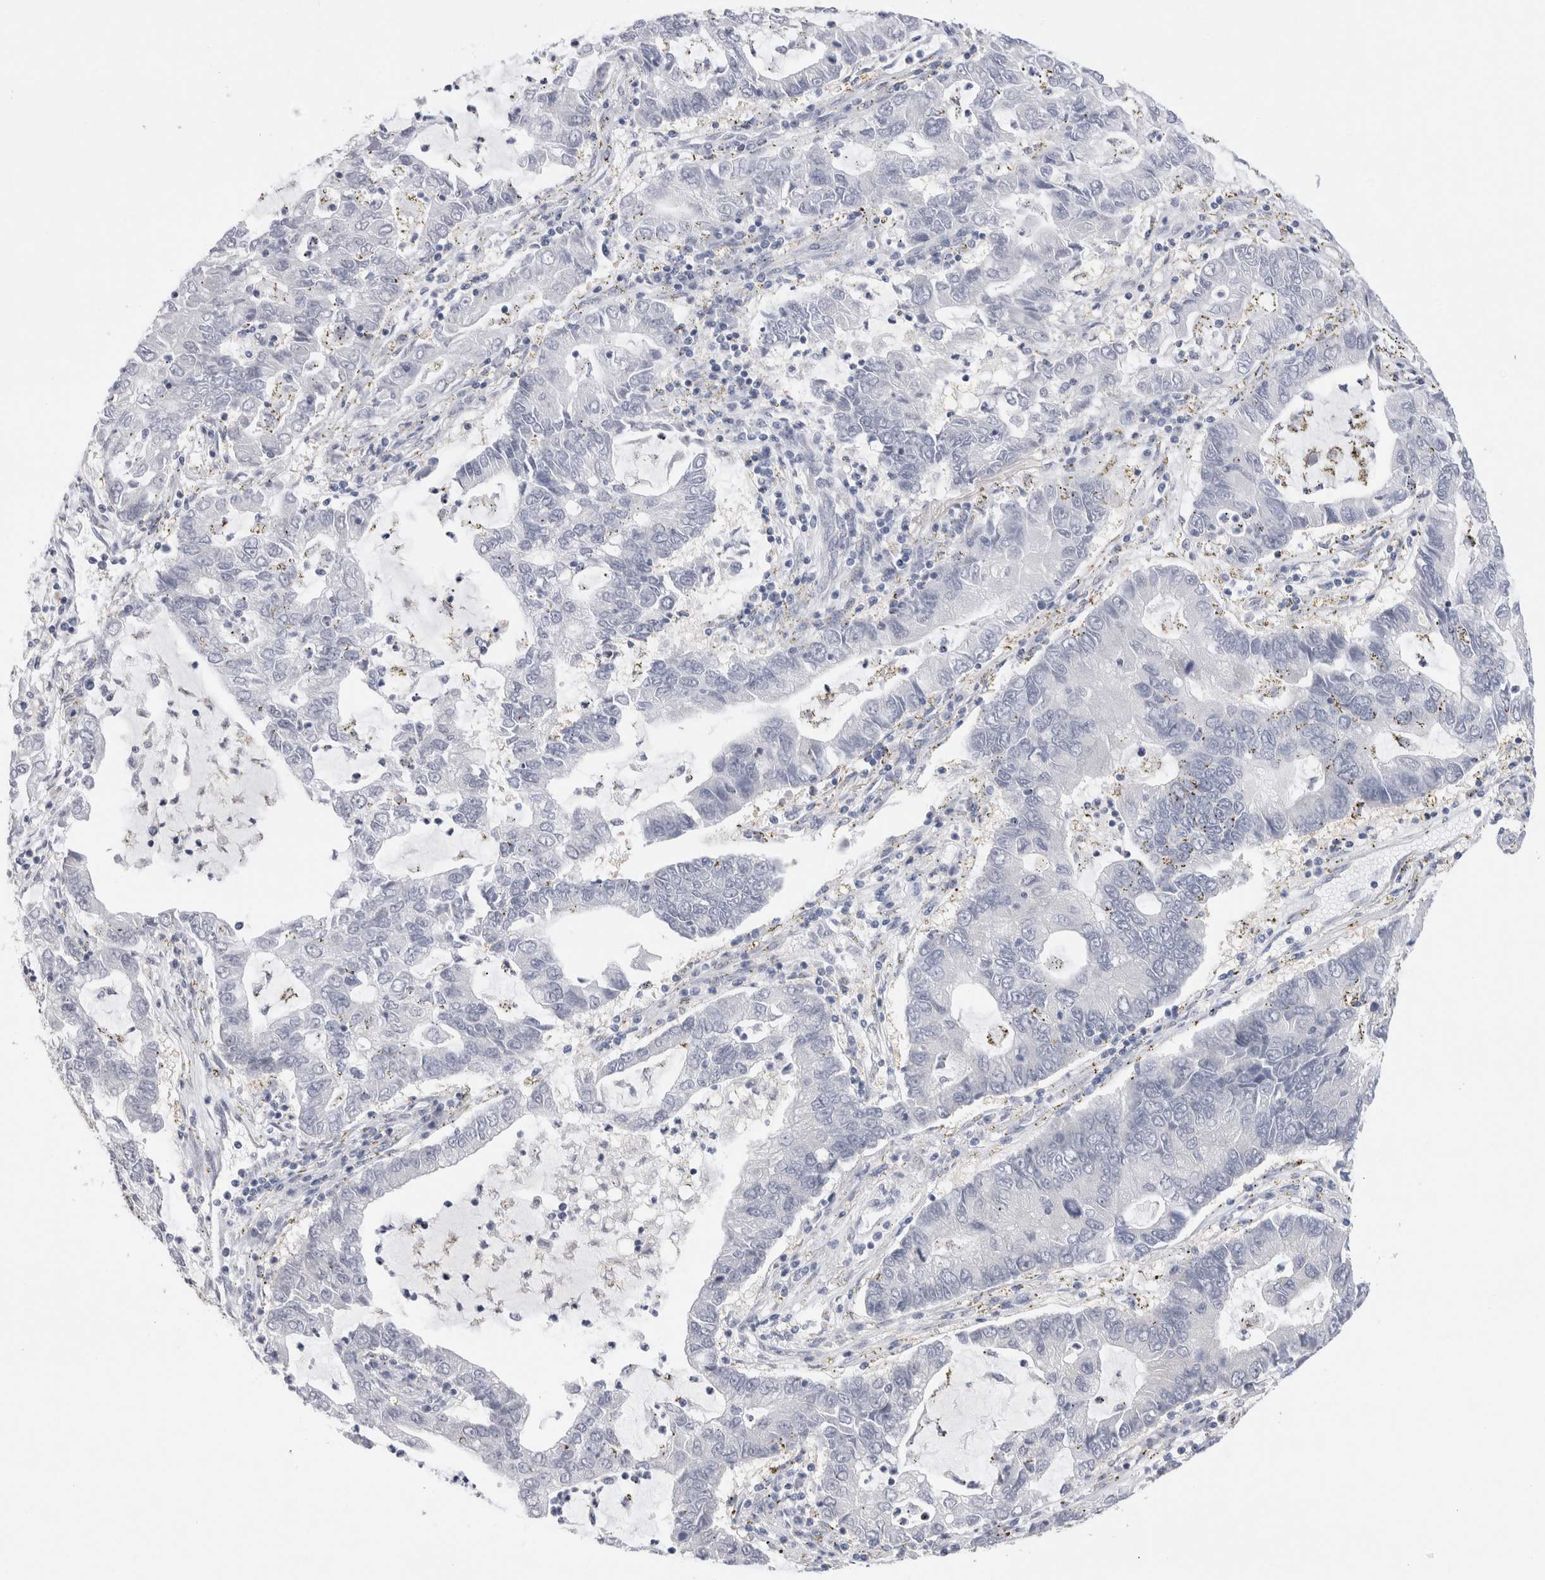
{"staining": {"intensity": "negative", "quantity": "none", "location": "none"}, "tissue": "lung cancer", "cell_type": "Tumor cells", "image_type": "cancer", "snomed": [{"axis": "morphology", "description": "Adenocarcinoma, NOS"}, {"axis": "topography", "description": "Lung"}], "caption": "This is an immunohistochemistry (IHC) image of human lung cancer. There is no positivity in tumor cells.", "gene": "WIPF2", "patient": {"sex": "female", "age": 51}}